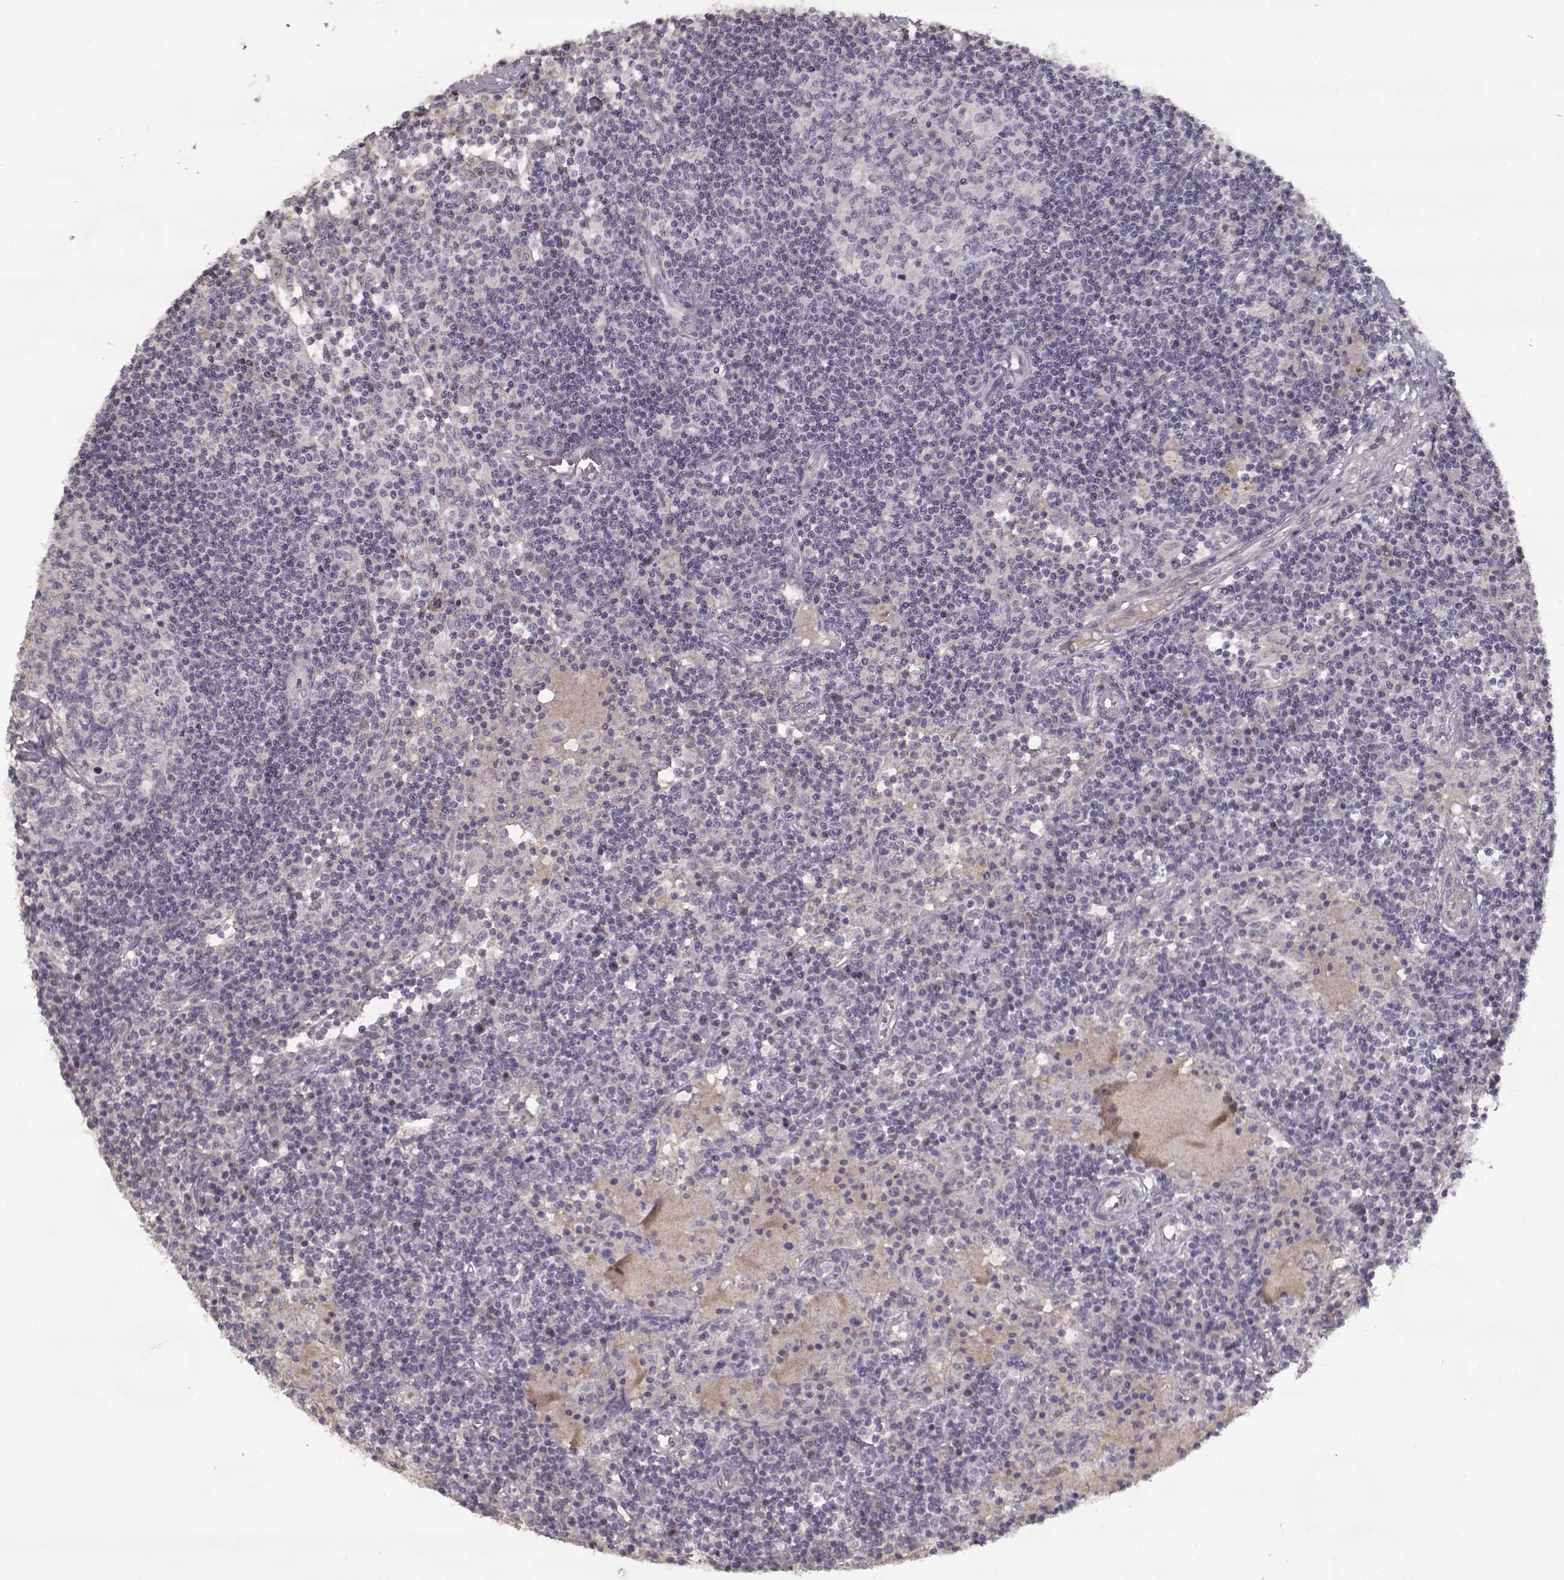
{"staining": {"intensity": "negative", "quantity": "none", "location": "none"}, "tissue": "lymph node", "cell_type": "Germinal center cells", "image_type": "normal", "snomed": [{"axis": "morphology", "description": "Normal tissue, NOS"}, {"axis": "topography", "description": "Lymph node"}], "caption": "Germinal center cells are negative for brown protein staining in benign lymph node. (Brightfield microscopy of DAB (3,3'-diaminobenzidine) IHC at high magnification).", "gene": "LAMA2", "patient": {"sex": "female", "age": 72}}